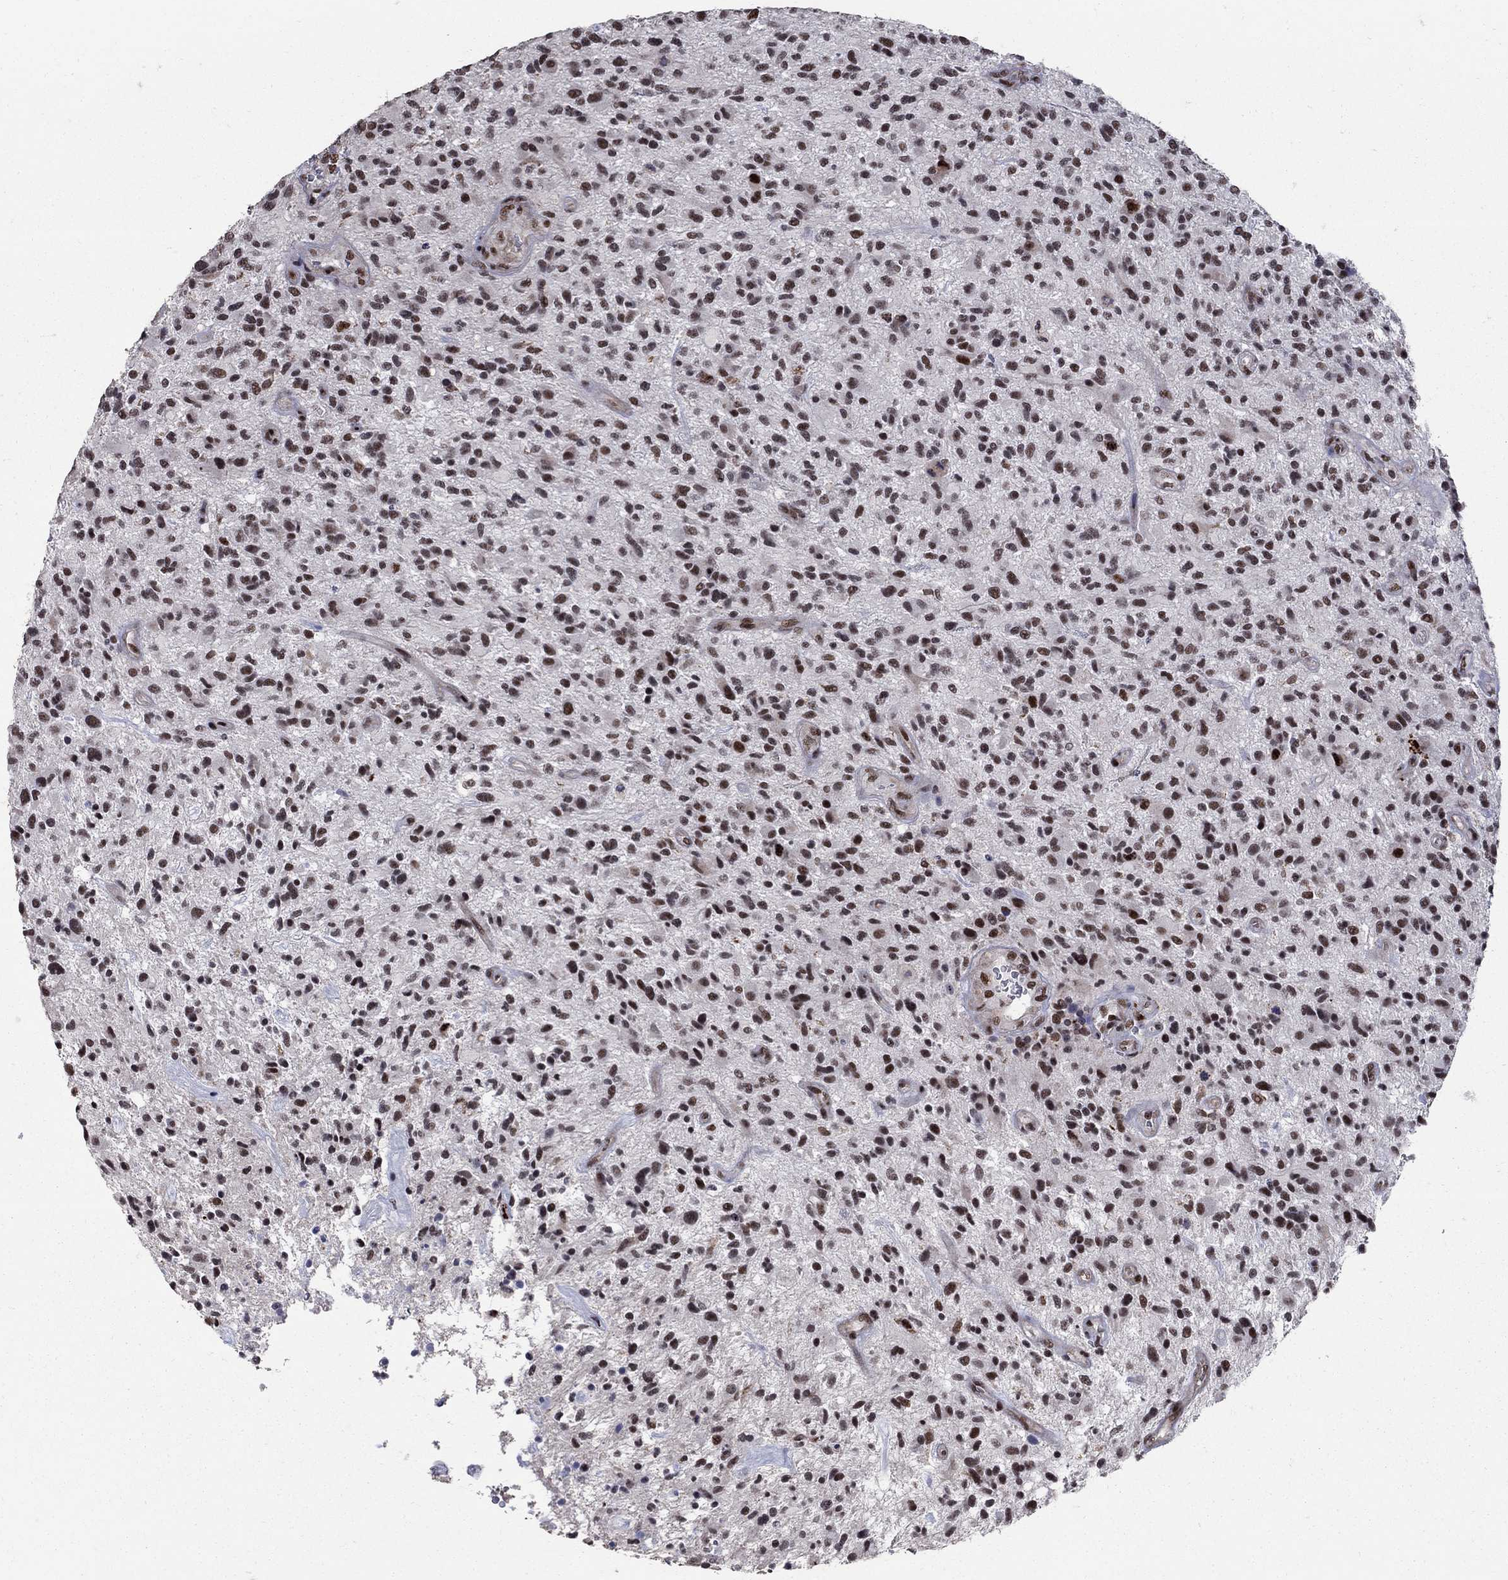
{"staining": {"intensity": "strong", "quantity": "25%-75%", "location": "nuclear"}, "tissue": "glioma", "cell_type": "Tumor cells", "image_type": "cancer", "snomed": [{"axis": "morphology", "description": "Glioma, malignant, High grade"}, {"axis": "topography", "description": "Brain"}], "caption": "High-magnification brightfield microscopy of malignant glioma (high-grade) stained with DAB (3,3'-diaminobenzidine) (brown) and counterstained with hematoxylin (blue). tumor cells exhibit strong nuclear expression is present in approximately25%-75% of cells.", "gene": "PNISR", "patient": {"sex": "male", "age": 47}}